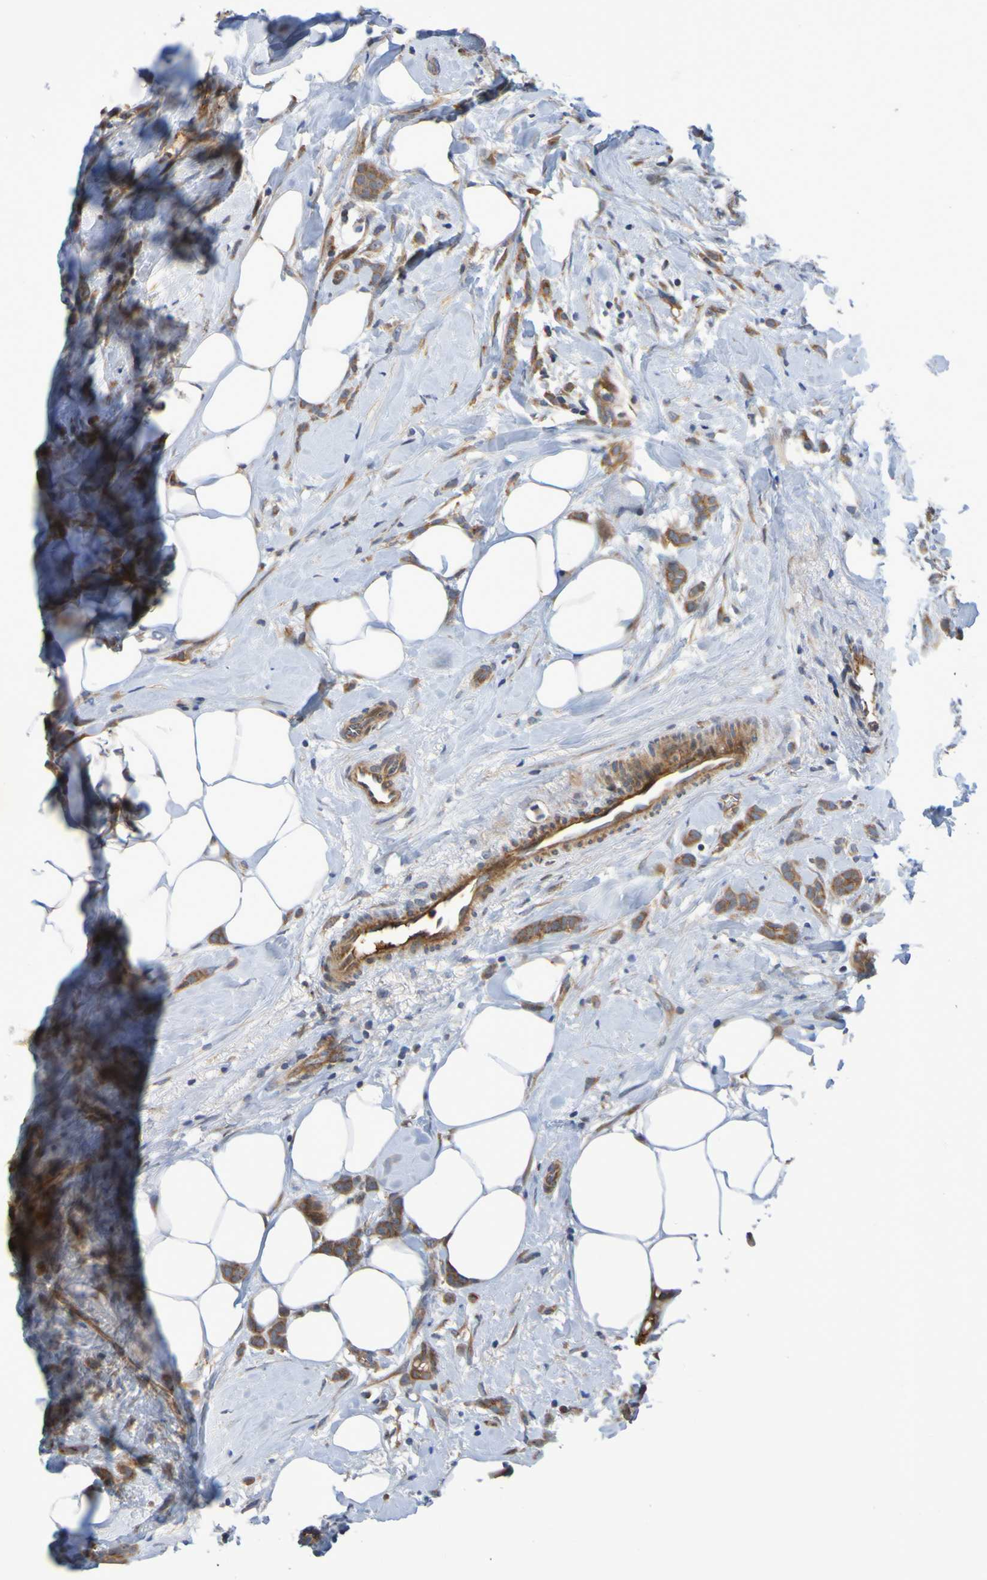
{"staining": {"intensity": "moderate", "quantity": ">75%", "location": "cytoplasmic/membranous"}, "tissue": "breast cancer", "cell_type": "Tumor cells", "image_type": "cancer", "snomed": [{"axis": "morphology", "description": "Lobular carcinoma, in situ"}, {"axis": "morphology", "description": "Lobular carcinoma"}, {"axis": "topography", "description": "Breast"}], "caption": "Tumor cells demonstrate medium levels of moderate cytoplasmic/membranous staining in about >75% of cells in lobular carcinoma in situ (breast). (brown staining indicates protein expression, while blue staining denotes nuclei).", "gene": "CCDC51", "patient": {"sex": "female", "age": 41}}